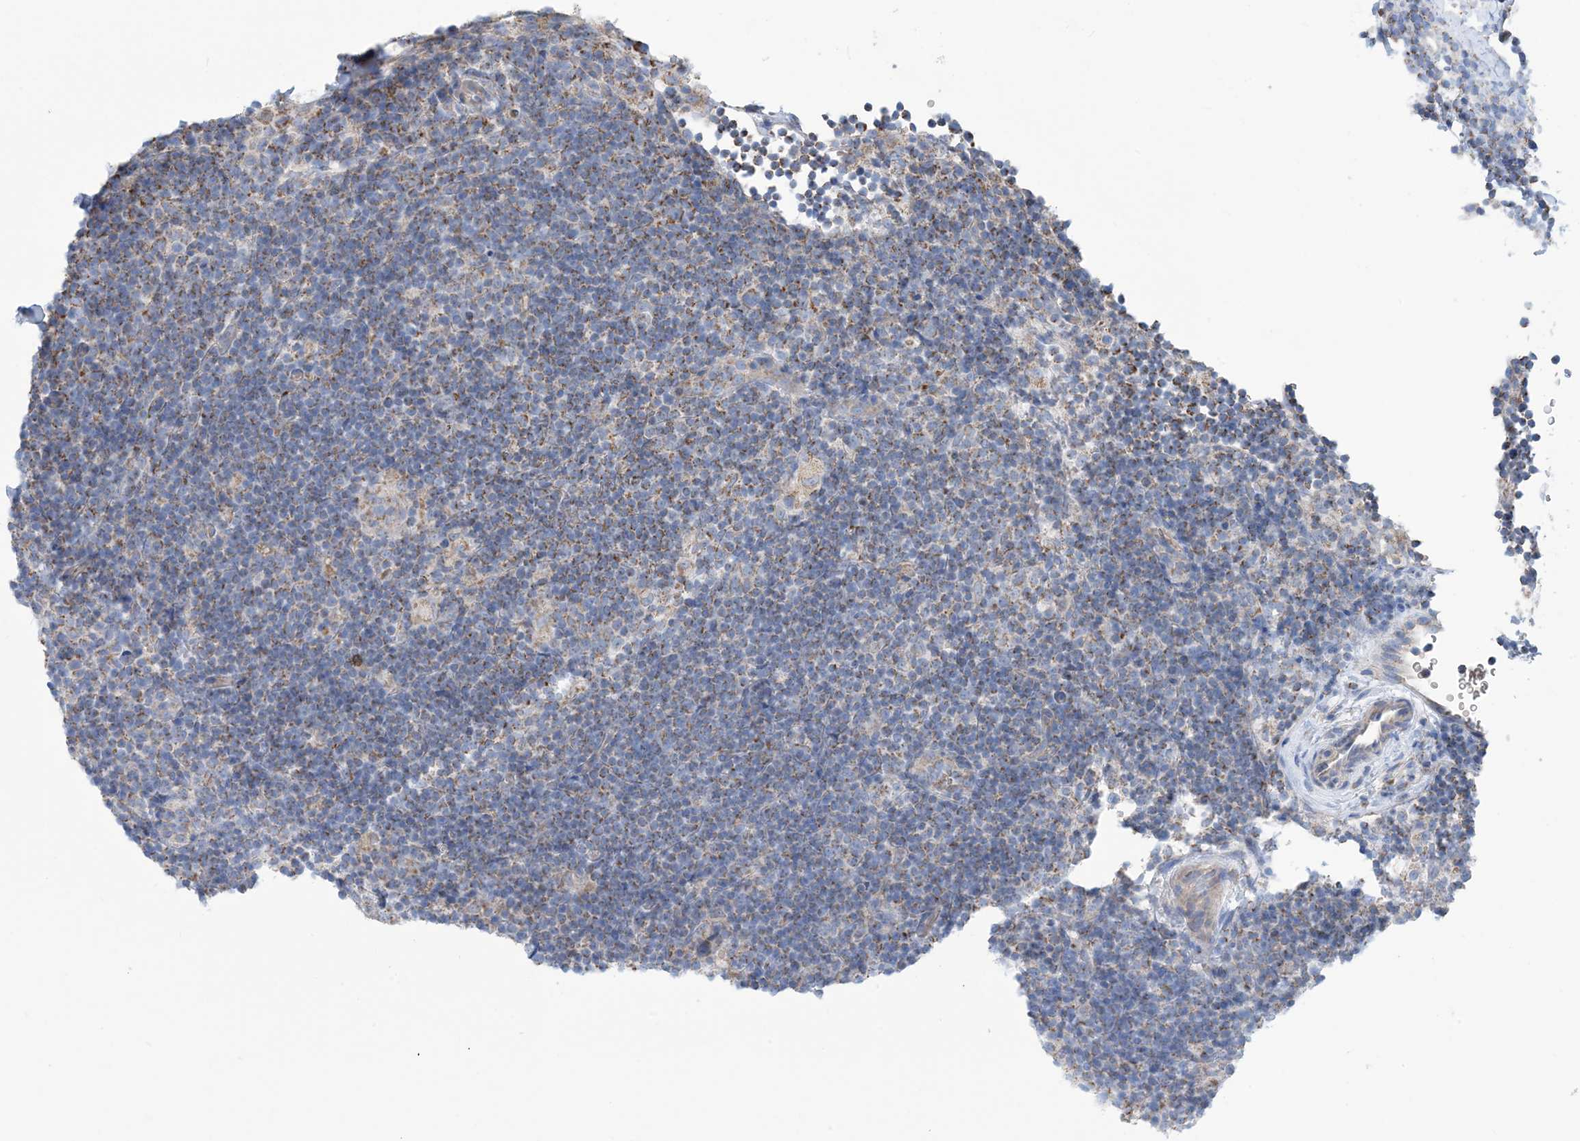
{"staining": {"intensity": "weak", "quantity": "<25%", "location": "cytoplasmic/membranous"}, "tissue": "lymphoma", "cell_type": "Tumor cells", "image_type": "cancer", "snomed": [{"axis": "morphology", "description": "Hodgkin's disease, NOS"}, {"axis": "topography", "description": "Lymph node"}], "caption": "Immunohistochemistry image of lymphoma stained for a protein (brown), which demonstrates no positivity in tumor cells. Nuclei are stained in blue.", "gene": "PHOSPHO2", "patient": {"sex": "female", "age": 57}}